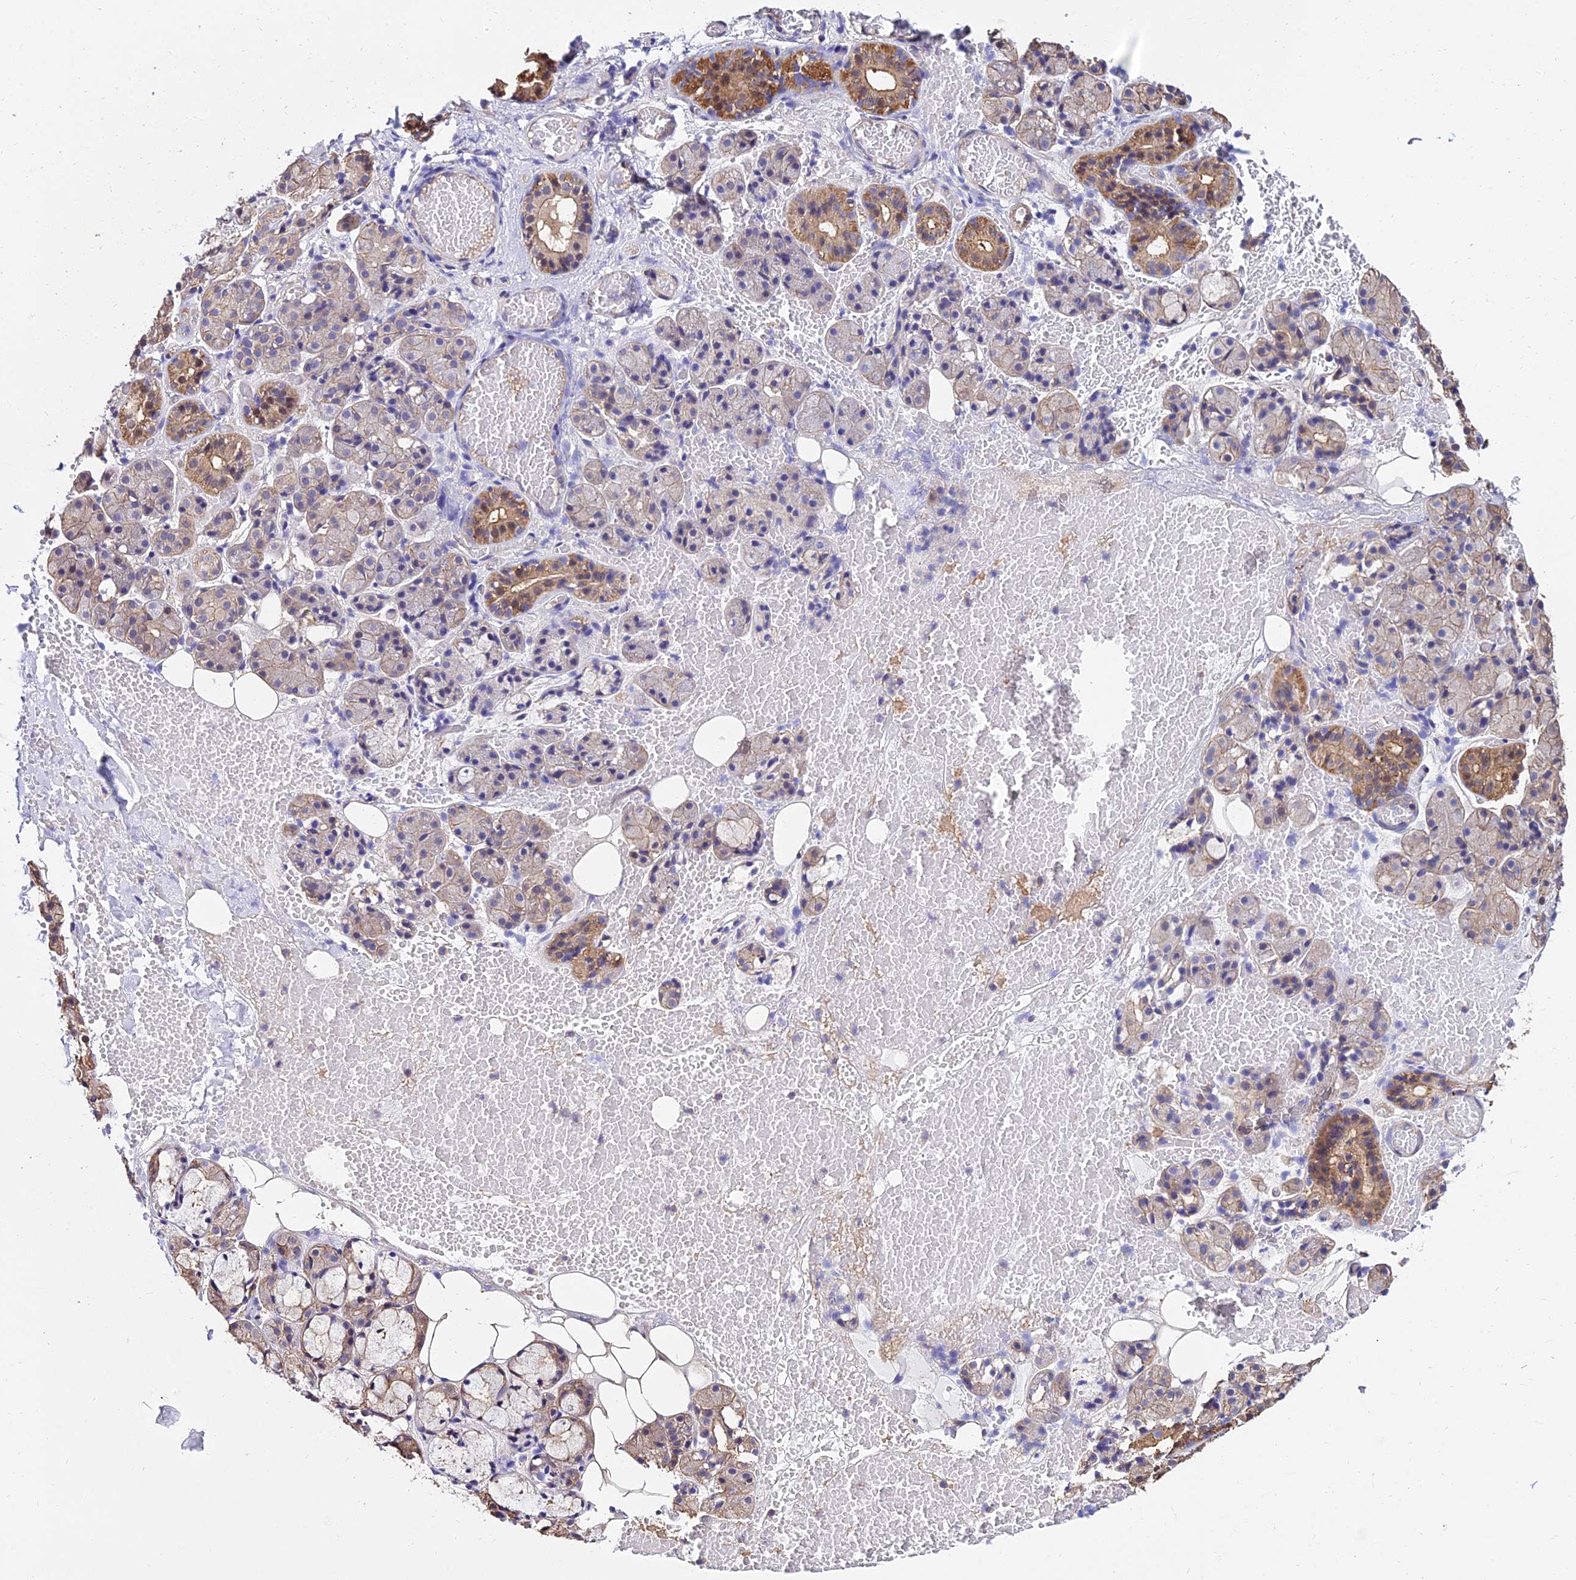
{"staining": {"intensity": "moderate", "quantity": "<25%", "location": "cytoplasmic/membranous,nuclear"}, "tissue": "salivary gland", "cell_type": "Glandular cells", "image_type": "normal", "snomed": [{"axis": "morphology", "description": "Normal tissue, NOS"}, {"axis": "topography", "description": "Salivary gland"}], "caption": "An immunohistochemistry (IHC) micrograph of normal tissue is shown. Protein staining in brown labels moderate cytoplasmic/membranous,nuclear positivity in salivary gland within glandular cells. (Brightfield microscopy of DAB IHC at high magnification).", "gene": "CALM1", "patient": {"sex": "male", "age": 63}}